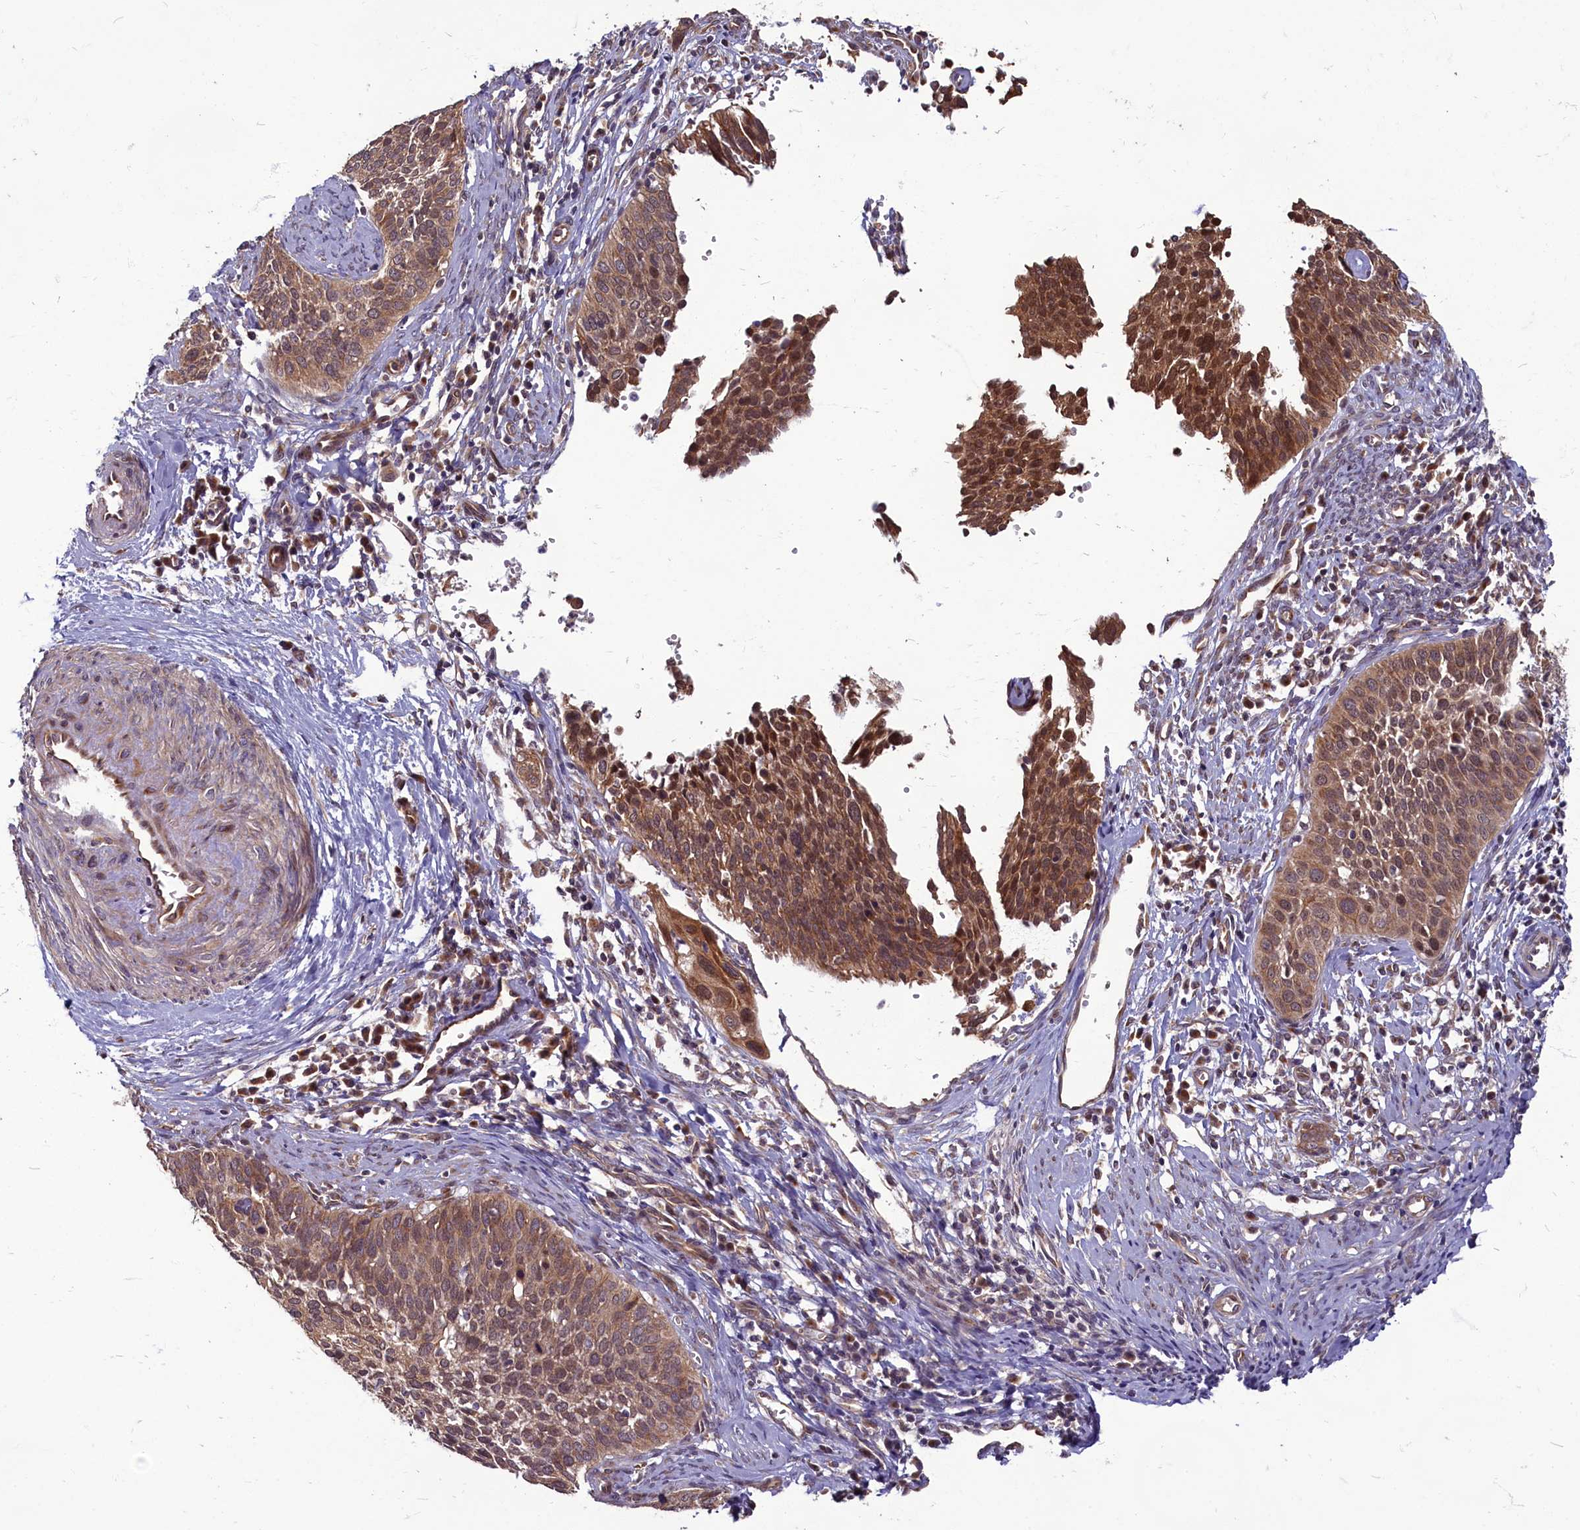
{"staining": {"intensity": "moderate", "quantity": ">75%", "location": "cytoplasmic/membranous"}, "tissue": "cervical cancer", "cell_type": "Tumor cells", "image_type": "cancer", "snomed": [{"axis": "morphology", "description": "Squamous cell carcinoma, NOS"}, {"axis": "topography", "description": "Cervix"}], "caption": "Immunohistochemistry (IHC) photomicrograph of squamous cell carcinoma (cervical) stained for a protein (brown), which shows medium levels of moderate cytoplasmic/membranous expression in approximately >75% of tumor cells.", "gene": "MYCBP", "patient": {"sex": "female", "age": 34}}